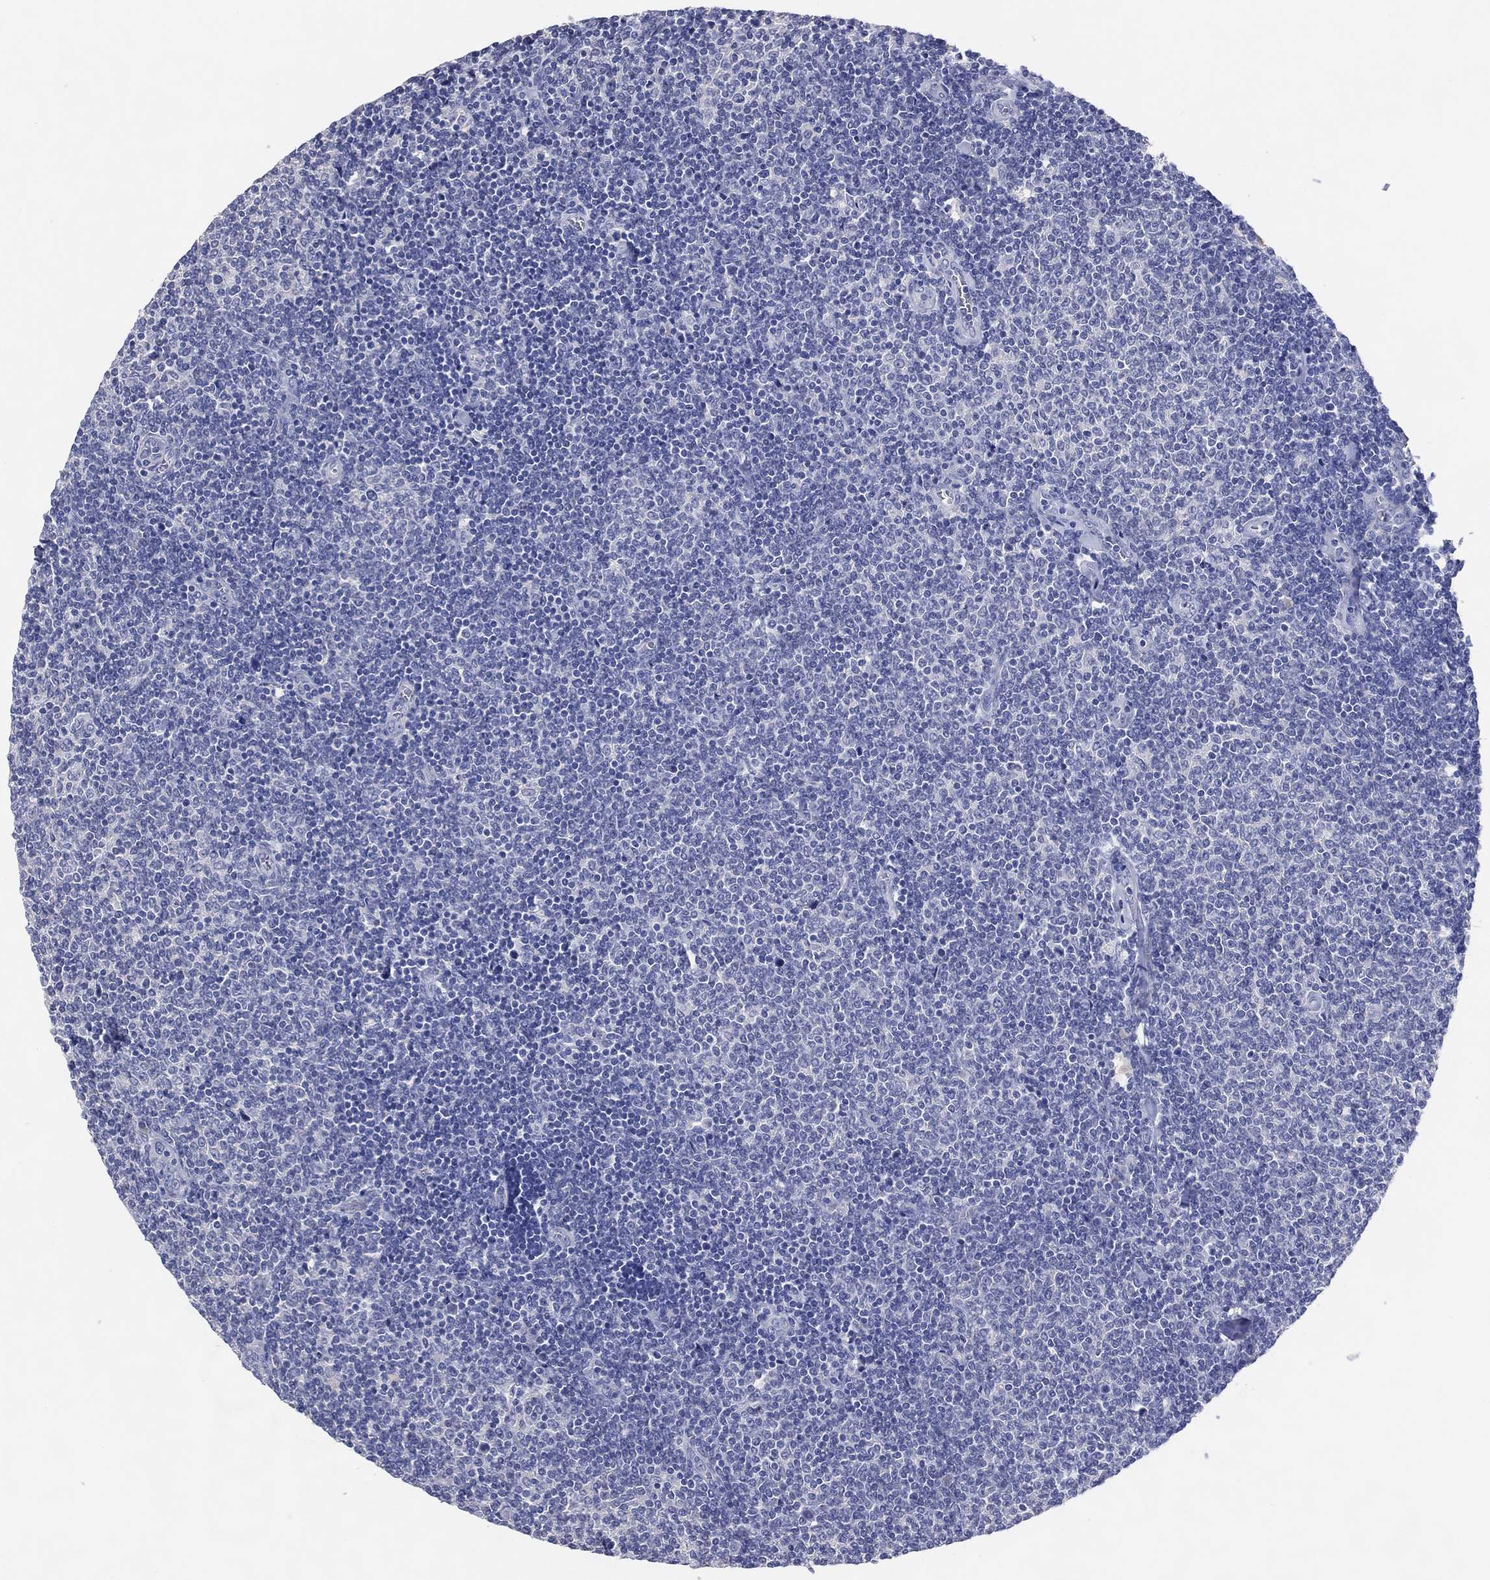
{"staining": {"intensity": "negative", "quantity": "none", "location": "none"}, "tissue": "lymphoma", "cell_type": "Tumor cells", "image_type": "cancer", "snomed": [{"axis": "morphology", "description": "Malignant lymphoma, non-Hodgkin's type, Low grade"}, {"axis": "topography", "description": "Lymph node"}], "caption": "Immunohistochemistry (IHC) photomicrograph of neoplastic tissue: human lymphoma stained with DAB (3,3'-diaminobenzidine) displays no significant protein expression in tumor cells.", "gene": "DNAH6", "patient": {"sex": "male", "age": 52}}